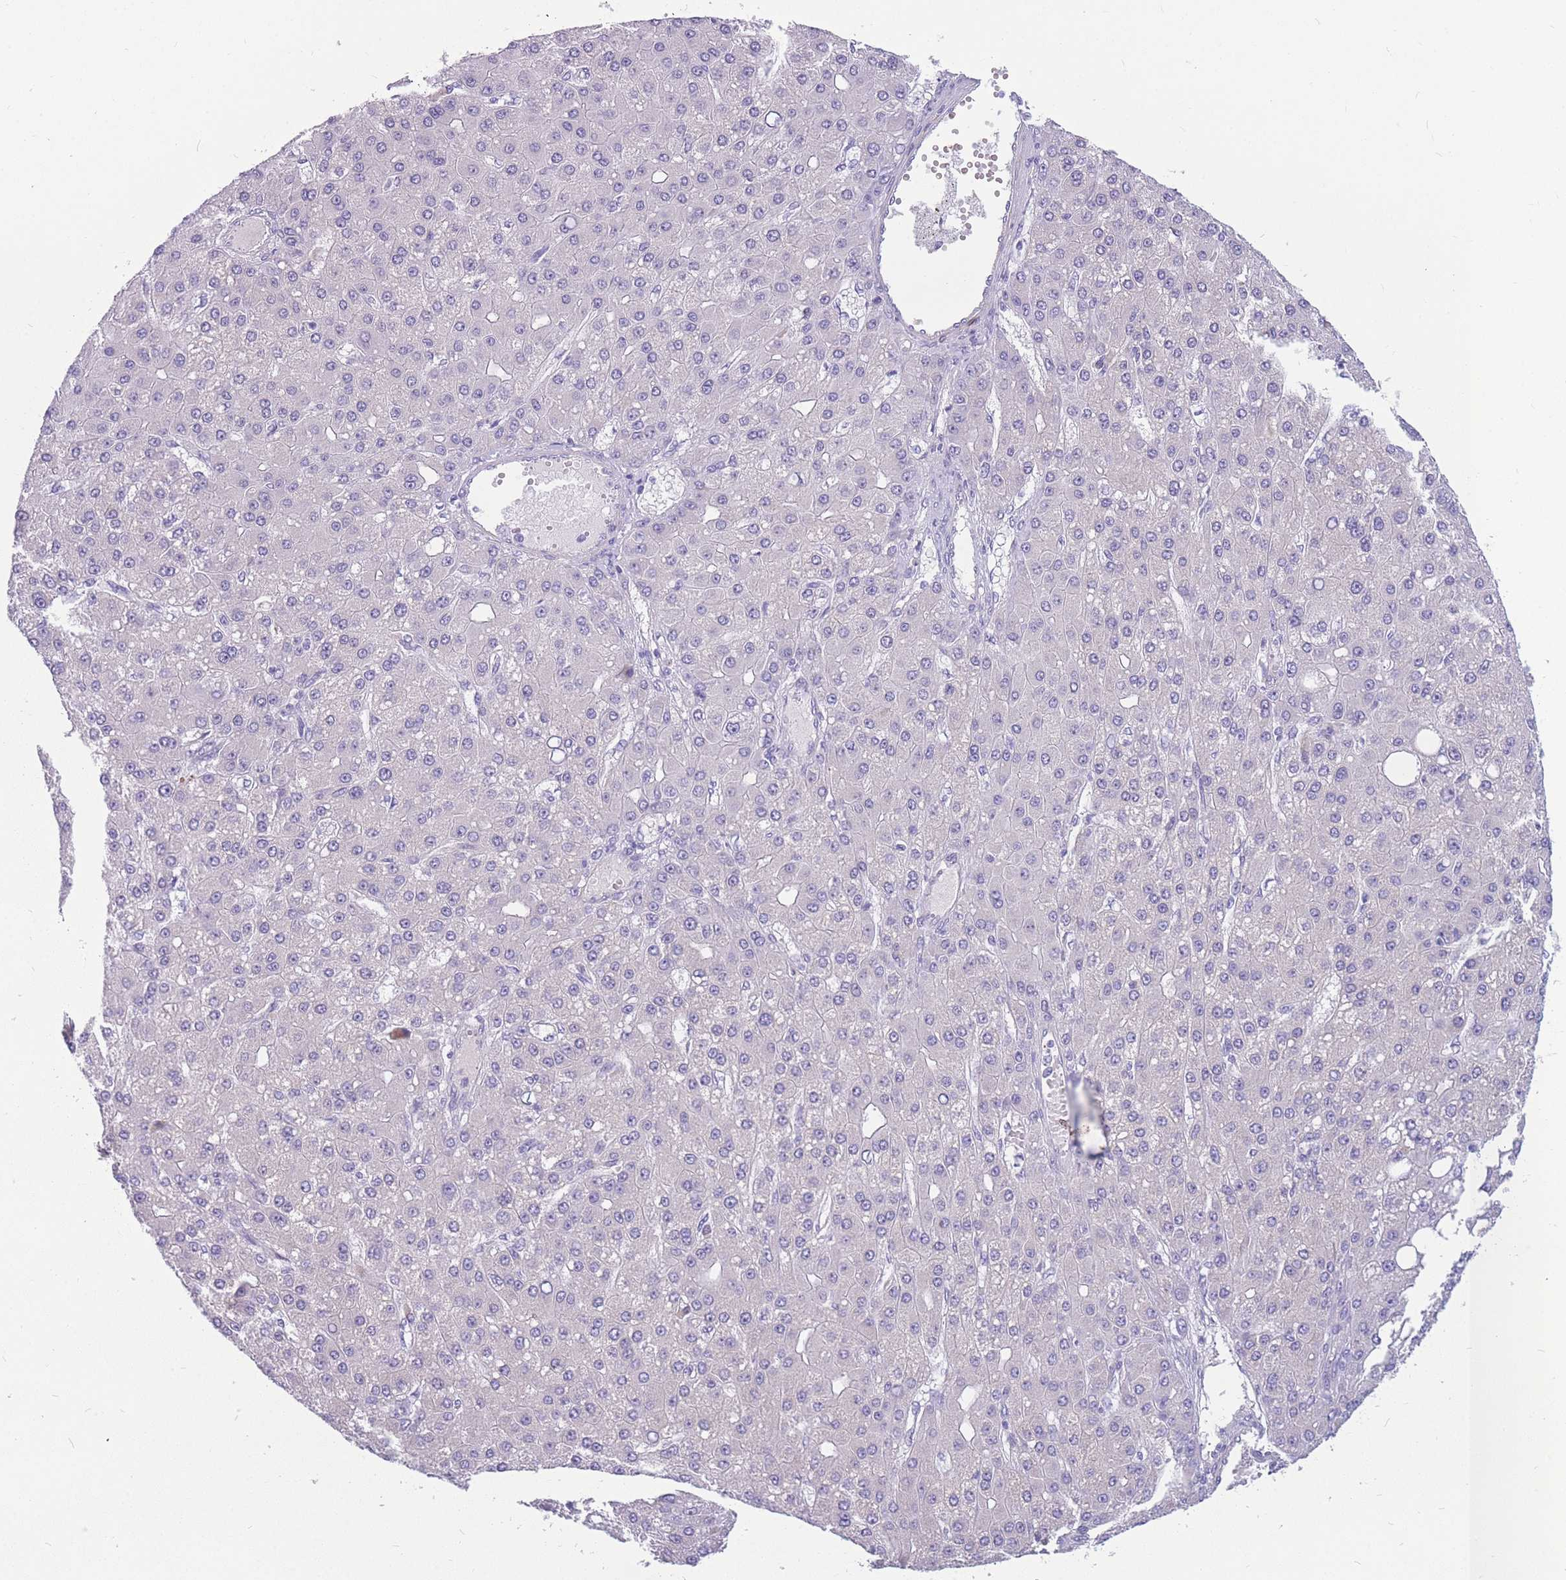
{"staining": {"intensity": "negative", "quantity": "none", "location": "none"}, "tissue": "liver cancer", "cell_type": "Tumor cells", "image_type": "cancer", "snomed": [{"axis": "morphology", "description": "Carcinoma, Hepatocellular, NOS"}, {"axis": "topography", "description": "Liver"}], "caption": "Immunohistochemistry (IHC) image of neoplastic tissue: human liver cancer stained with DAB shows no significant protein expression in tumor cells.", "gene": "DDX49", "patient": {"sex": "male", "age": 67}}